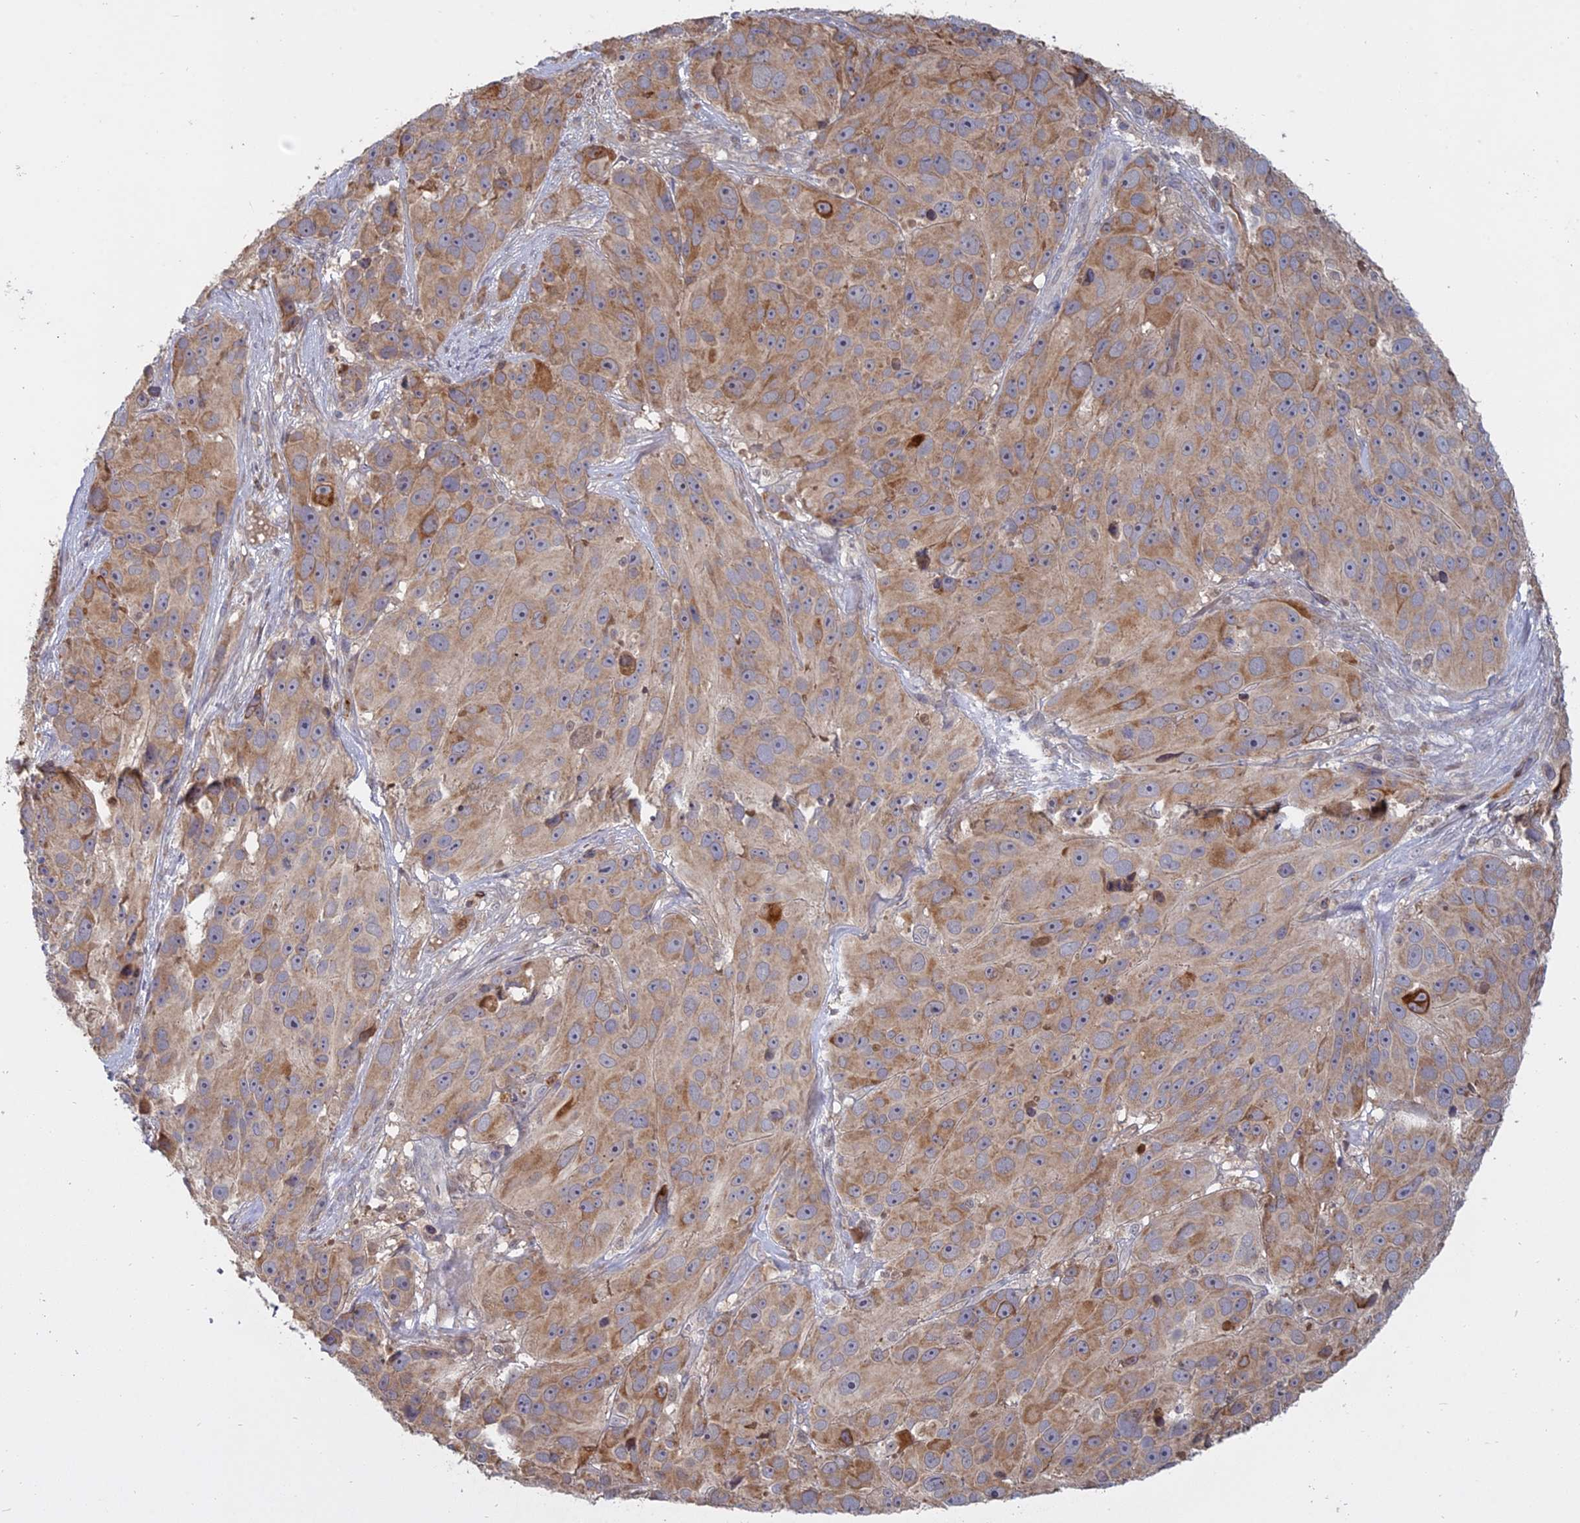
{"staining": {"intensity": "weak", "quantity": "25%-75%", "location": "cytoplasmic/membranous"}, "tissue": "melanoma", "cell_type": "Tumor cells", "image_type": "cancer", "snomed": [{"axis": "morphology", "description": "Malignant melanoma, NOS"}, {"axis": "topography", "description": "Skin"}], "caption": "A high-resolution micrograph shows immunohistochemistry (IHC) staining of malignant melanoma, which displays weak cytoplasmic/membranous expression in approximately 25%-75% of tumor cells. Immunohistochemistry (ihc) stains the protein in brown and the nuclei are stained blue.", "gene": "TMEM208", "patient": {"sex": "male", "age": 84}}